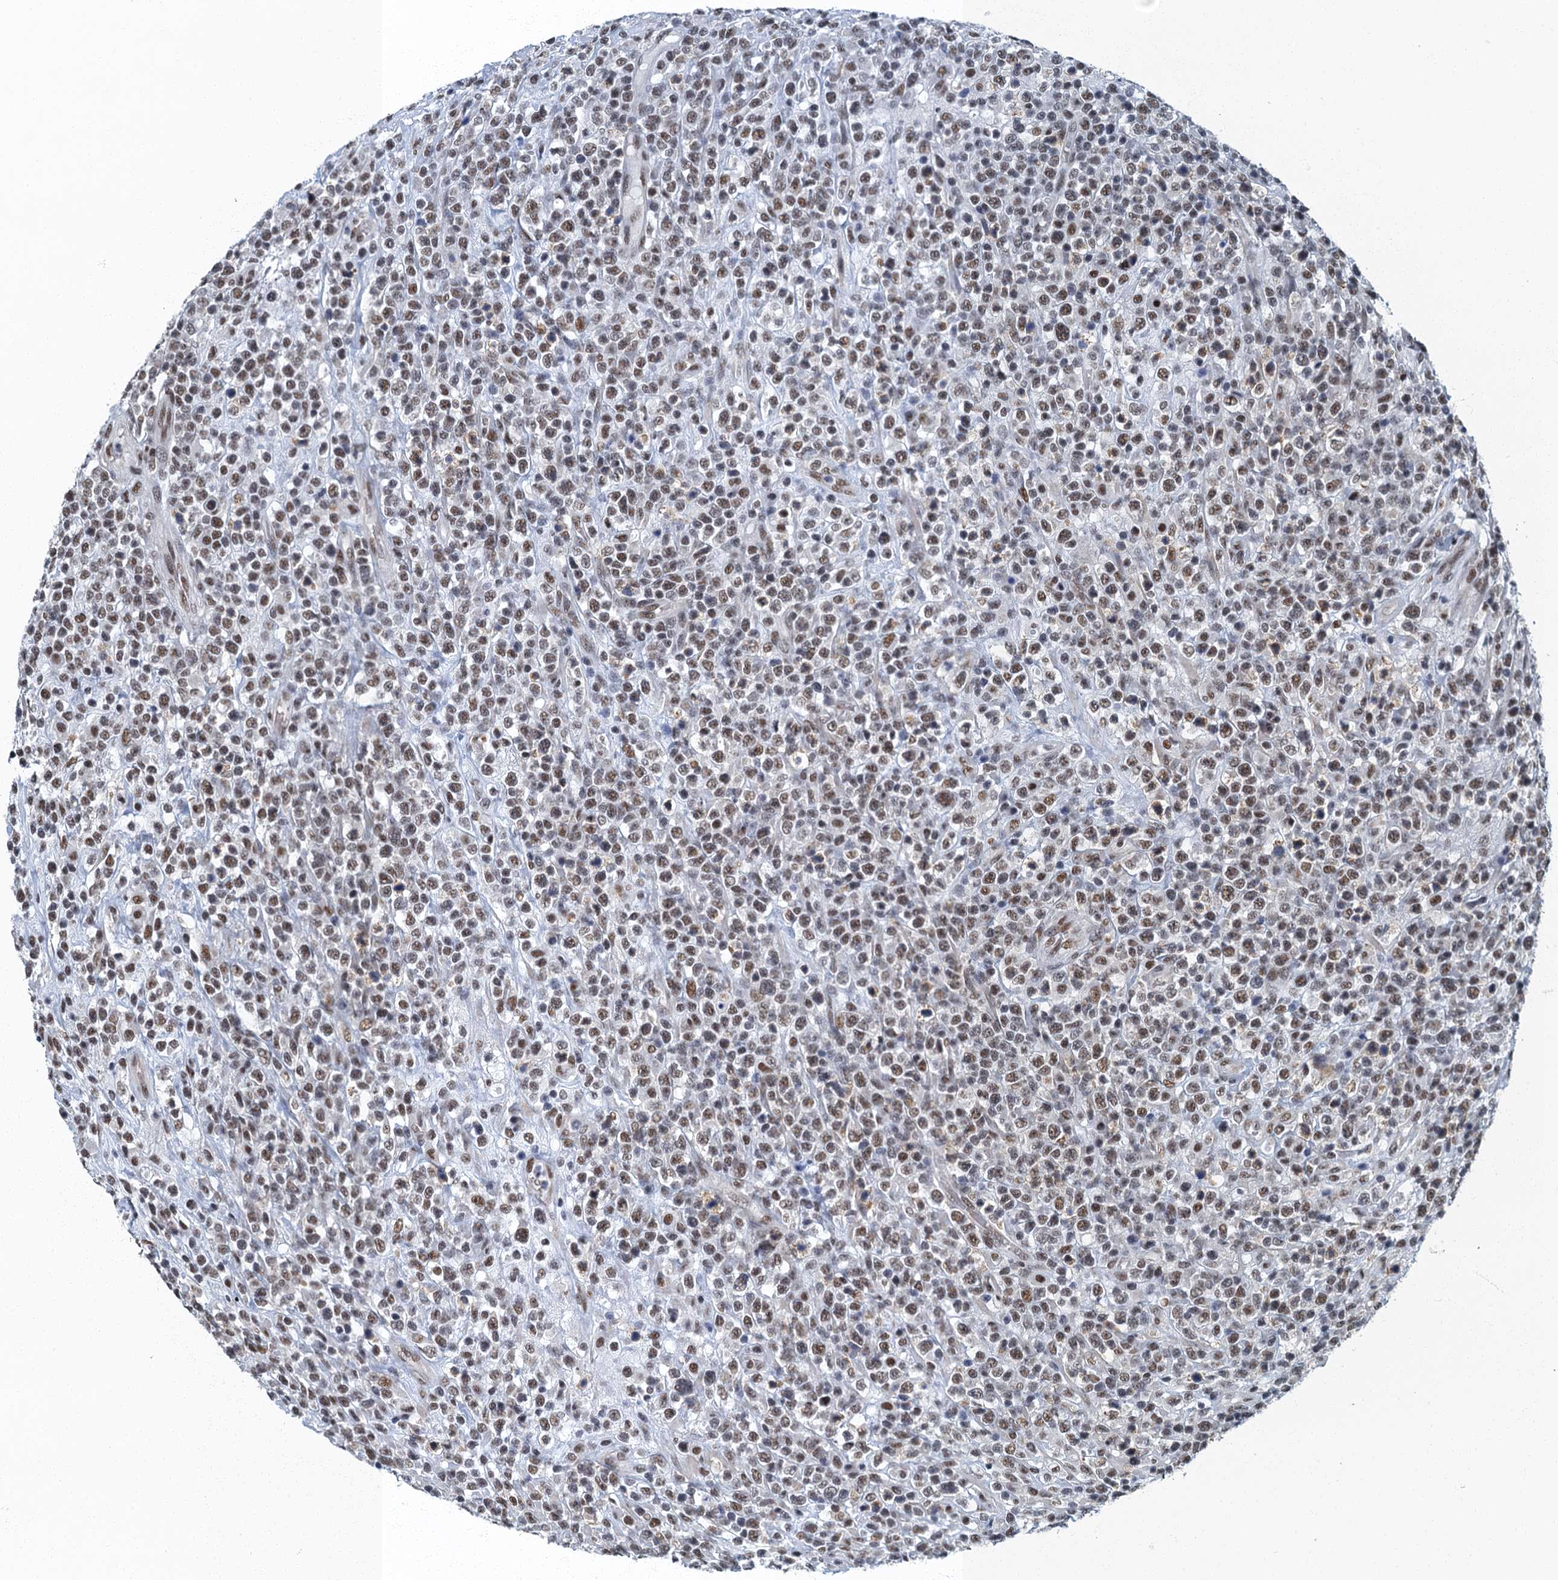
{"staining": {"intensity": "moderate", "quantity": ">75%", "location": "nuclear"}, "tissue": "lymphoma", "cell_type": "Tumor cells", "image_type": "cancer", "snomed": [{"axis": "morphology", "description": "Malignant lymphoma, non-Hodgkin's type, High grade"}, {"axis": "topography", "description": "Colon"}], "caption": "Approximately >75% of tumor cells in human malignant lymphoma, non-Hodgkin's type (high-grade) display moderate nuclear protein positivity as visualized by brown immunohistochemical staining.", "gene": "GADL1", "patient": {"sex": "female", "age": 53}}